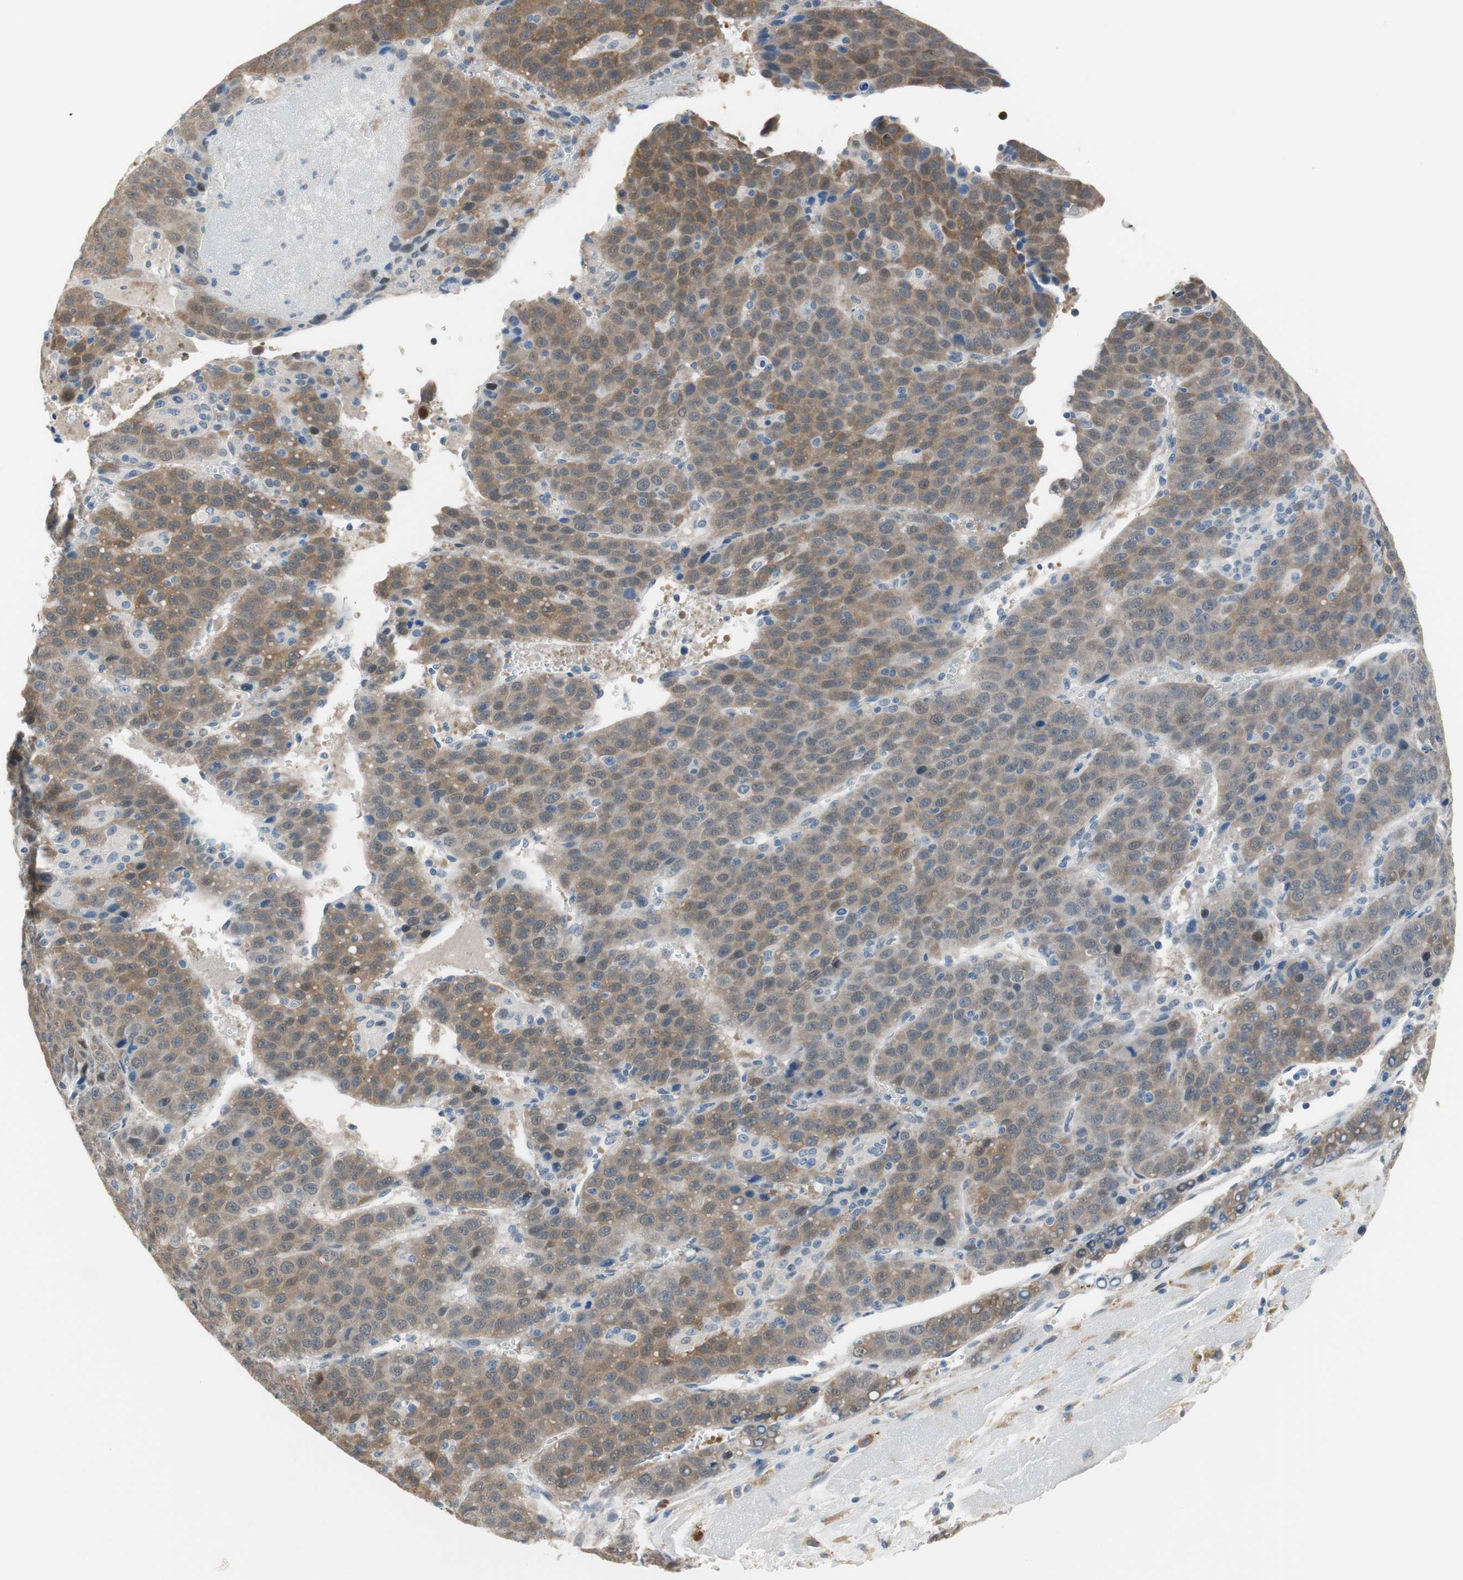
{"staining": {"intensity": "moderate", "quantity": "25%-75%", "location": "cytoplasmic/membranous"}, "tissue": "liver cancer", "cell_type": "Tumor cells", "image_type": "cancer", "snomed": [{"axis": "morphology", "description": "Carcinoma, Hepatocellular, NOS"}, {"axis": "topography", "description": "Liver"}], "caption": "Immunohistochemical staining of human liver cancer (hepatocellular carcinoma) shows moderate cytoplasmic/membranous protein staining in approximately 25%-75% of tumor cells.", "gene": "GRHL1", "patient": {"sex": "female", "age": 53}}